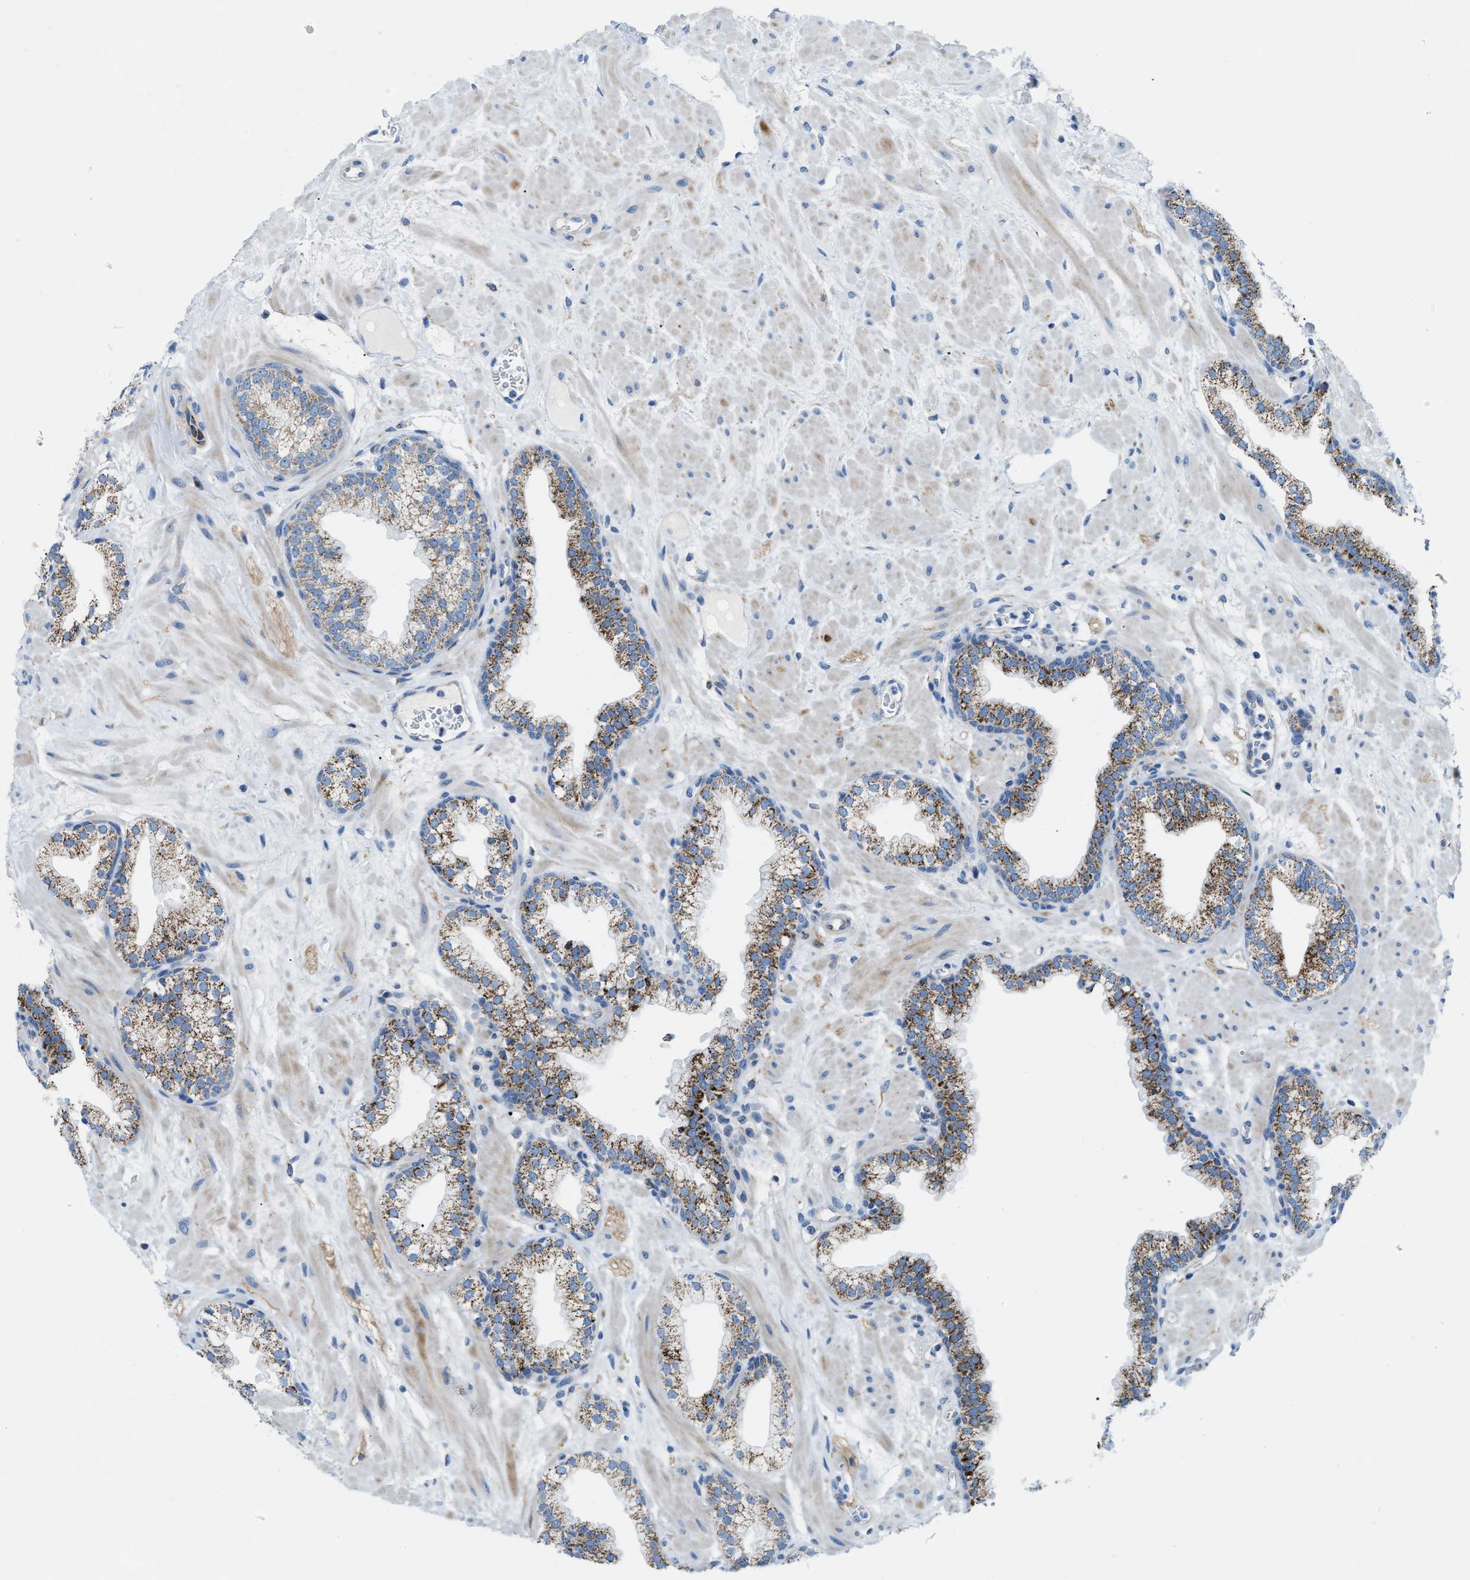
{"staining": {"intensity": "moderate", "quantity": ">75%", "location": "cytoplasmic/membranous"}, "tissue": "prostate", "cell_type": "Glandular cells", "image_type": "normal", "snomed": [{"axis": "morphology", "description": "Normal tissue, NOS"}, {"axis": "morphology", "description": "Urothelial carcinoma, Low grade"}, {"axis": "topography", "description": "Urinary bladder"}, {"axis": "topography", "description": "Prostate"}], "caption": "This histopathology image demonstrates normal prostate stained with immunohistochemistry (IHC) to label a protein in brown. The cytoplasmic/membranous of glandular cells show moderate positivity for the protein. Nuclei are counter-stained blue.", "gene": "JADE1", "patient": {"sex": "male", "age": 60}}